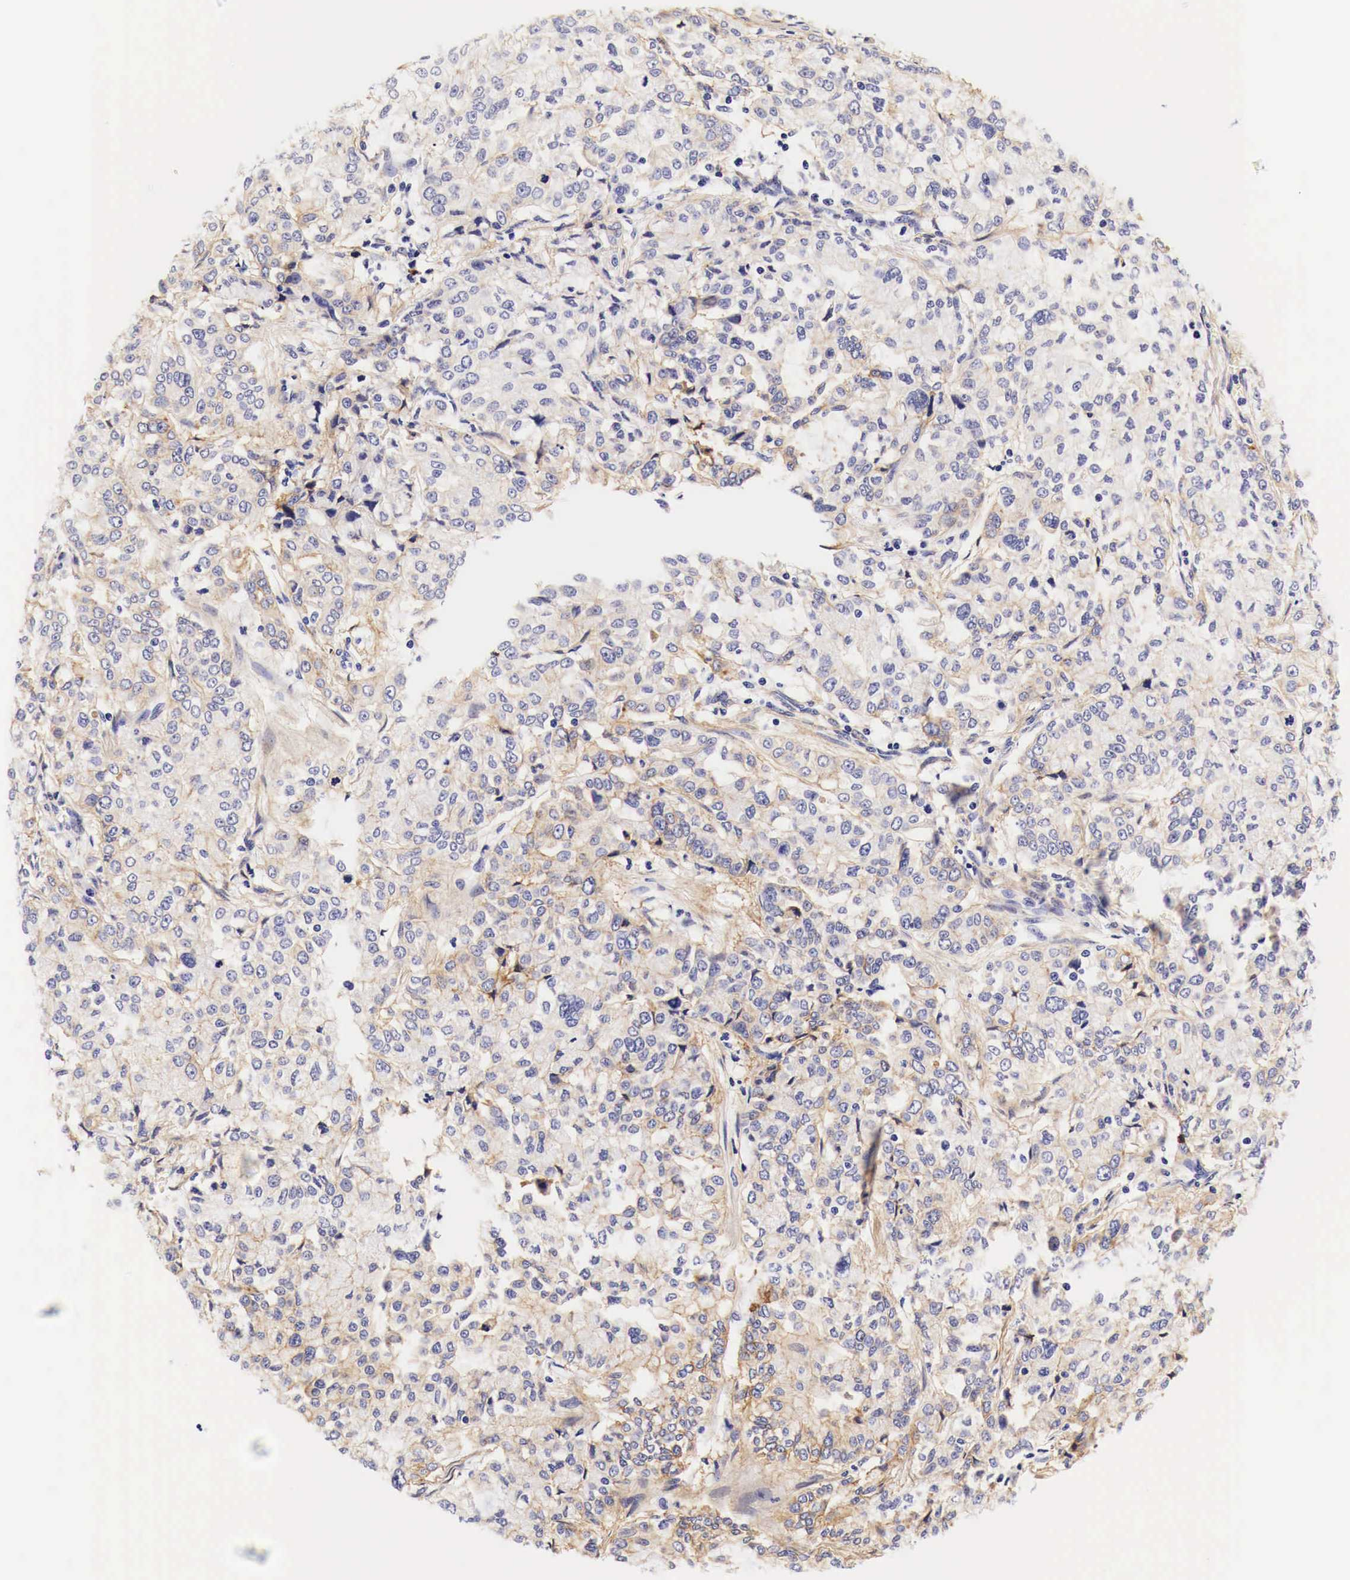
{"staining": {"intensity": "moderate", "quantity": "25%-75%", "location": "cytoplasmic/membranous"}, "tissue": "pancreatic cancer", "cell_type": "Tumor cells", "image_type": "cancer", "snomed": [{"axis": "morphology", "description": "Adenocarcinoma, NOS"}, {"axis": "topography", "description": "Pancreas"}], "caption": "Pancreatic cancer stained for a protein (brown) demonstrates moderate cytoplasmic/membranous positive positivity in approximately 25%-75% of tumor cells.", "gene": "EGFR", "patient": {"sex": "female", "age": 52}}